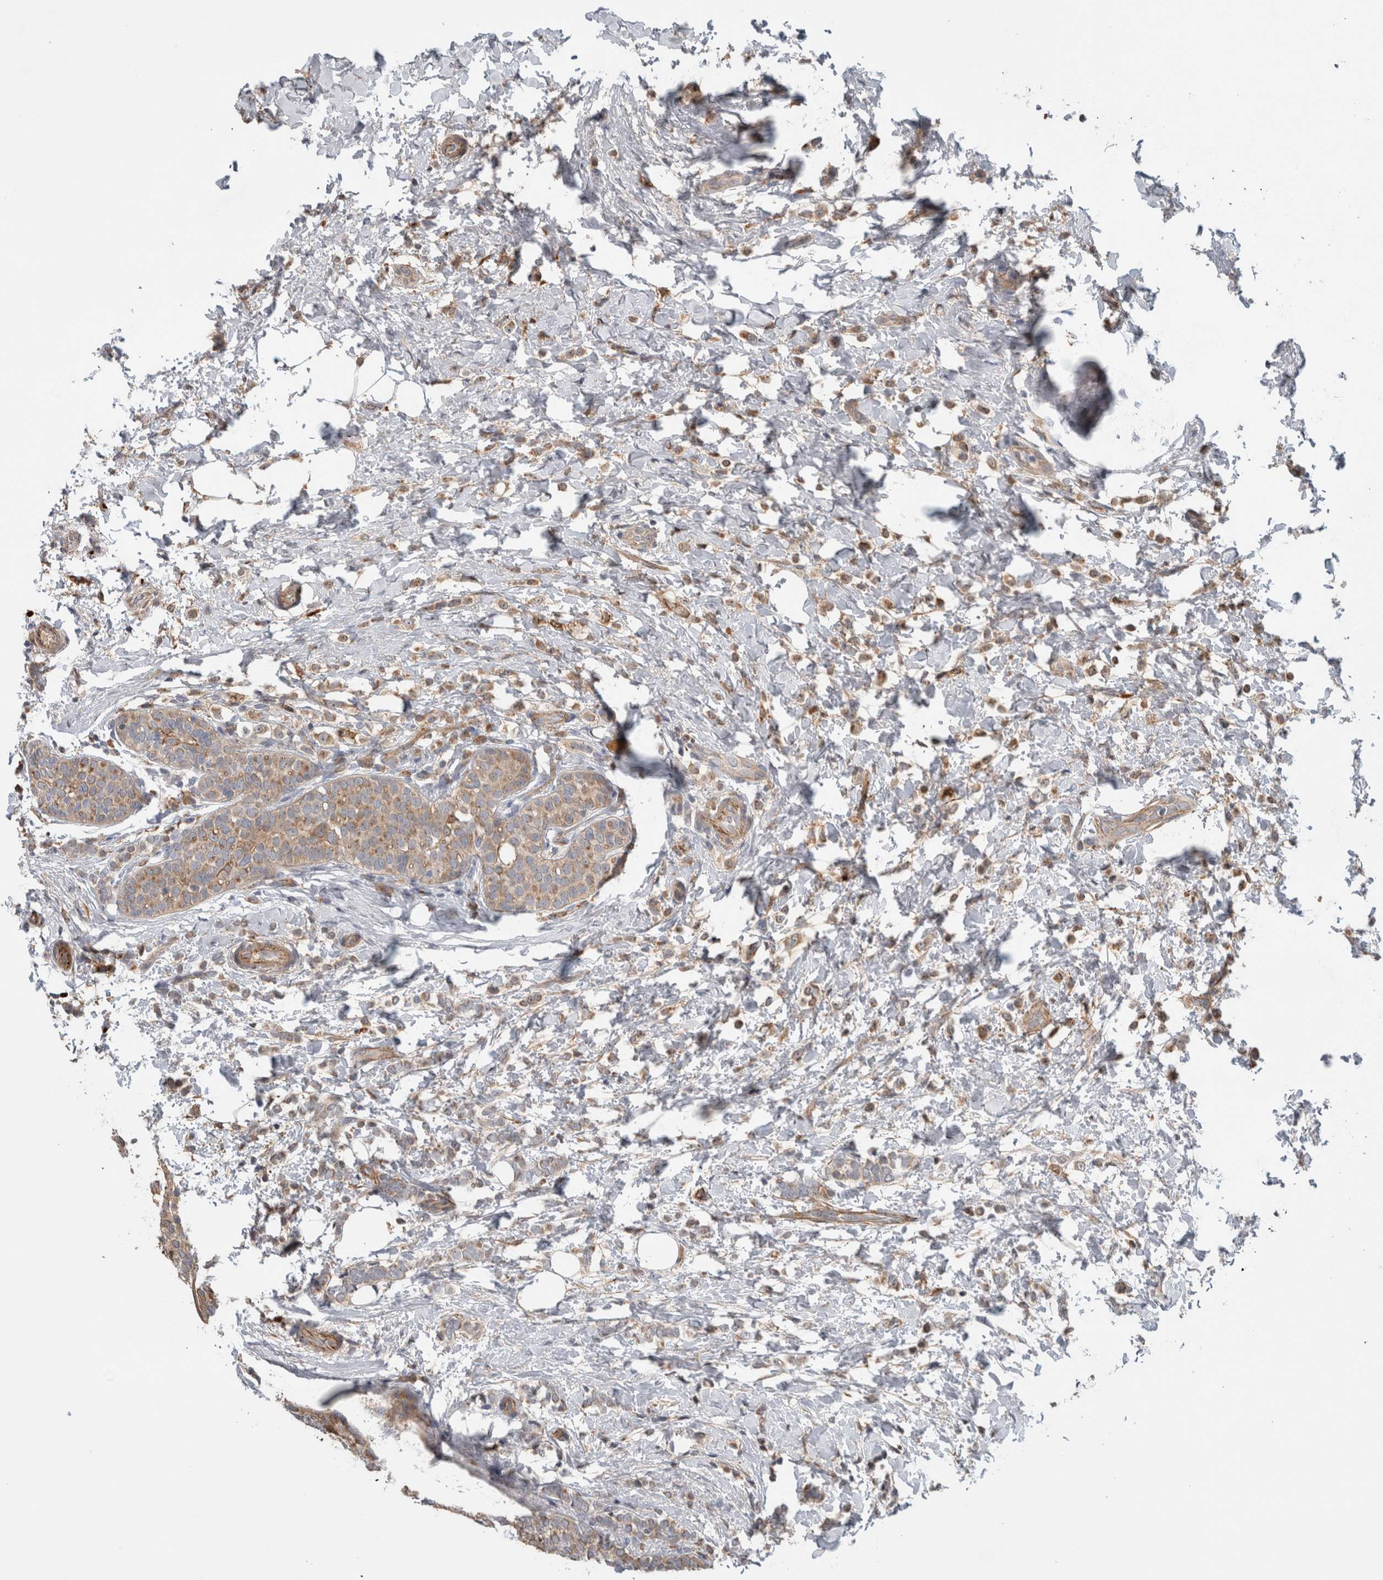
{"staining": {"intensity": "weak", "quantity": ">75%", "location": "cytoplasmic/membranous"}, "tissue": "breast cancer", "cell_type": "Tumor cells", "image_type": "cancer", "snomed": [{"axis": "morphology", "description": "Lobular carcinoma"}, {"axis": "topography", "description": "Breast"}], "caption": "This is a histology image of IHC staining of breast lobular carcinoma, which shows weak expression in the cytoplasmic/membranous of tumor cells.", "gene": "ADGRL3", "patient": {"sex": "female", "age": 50}}